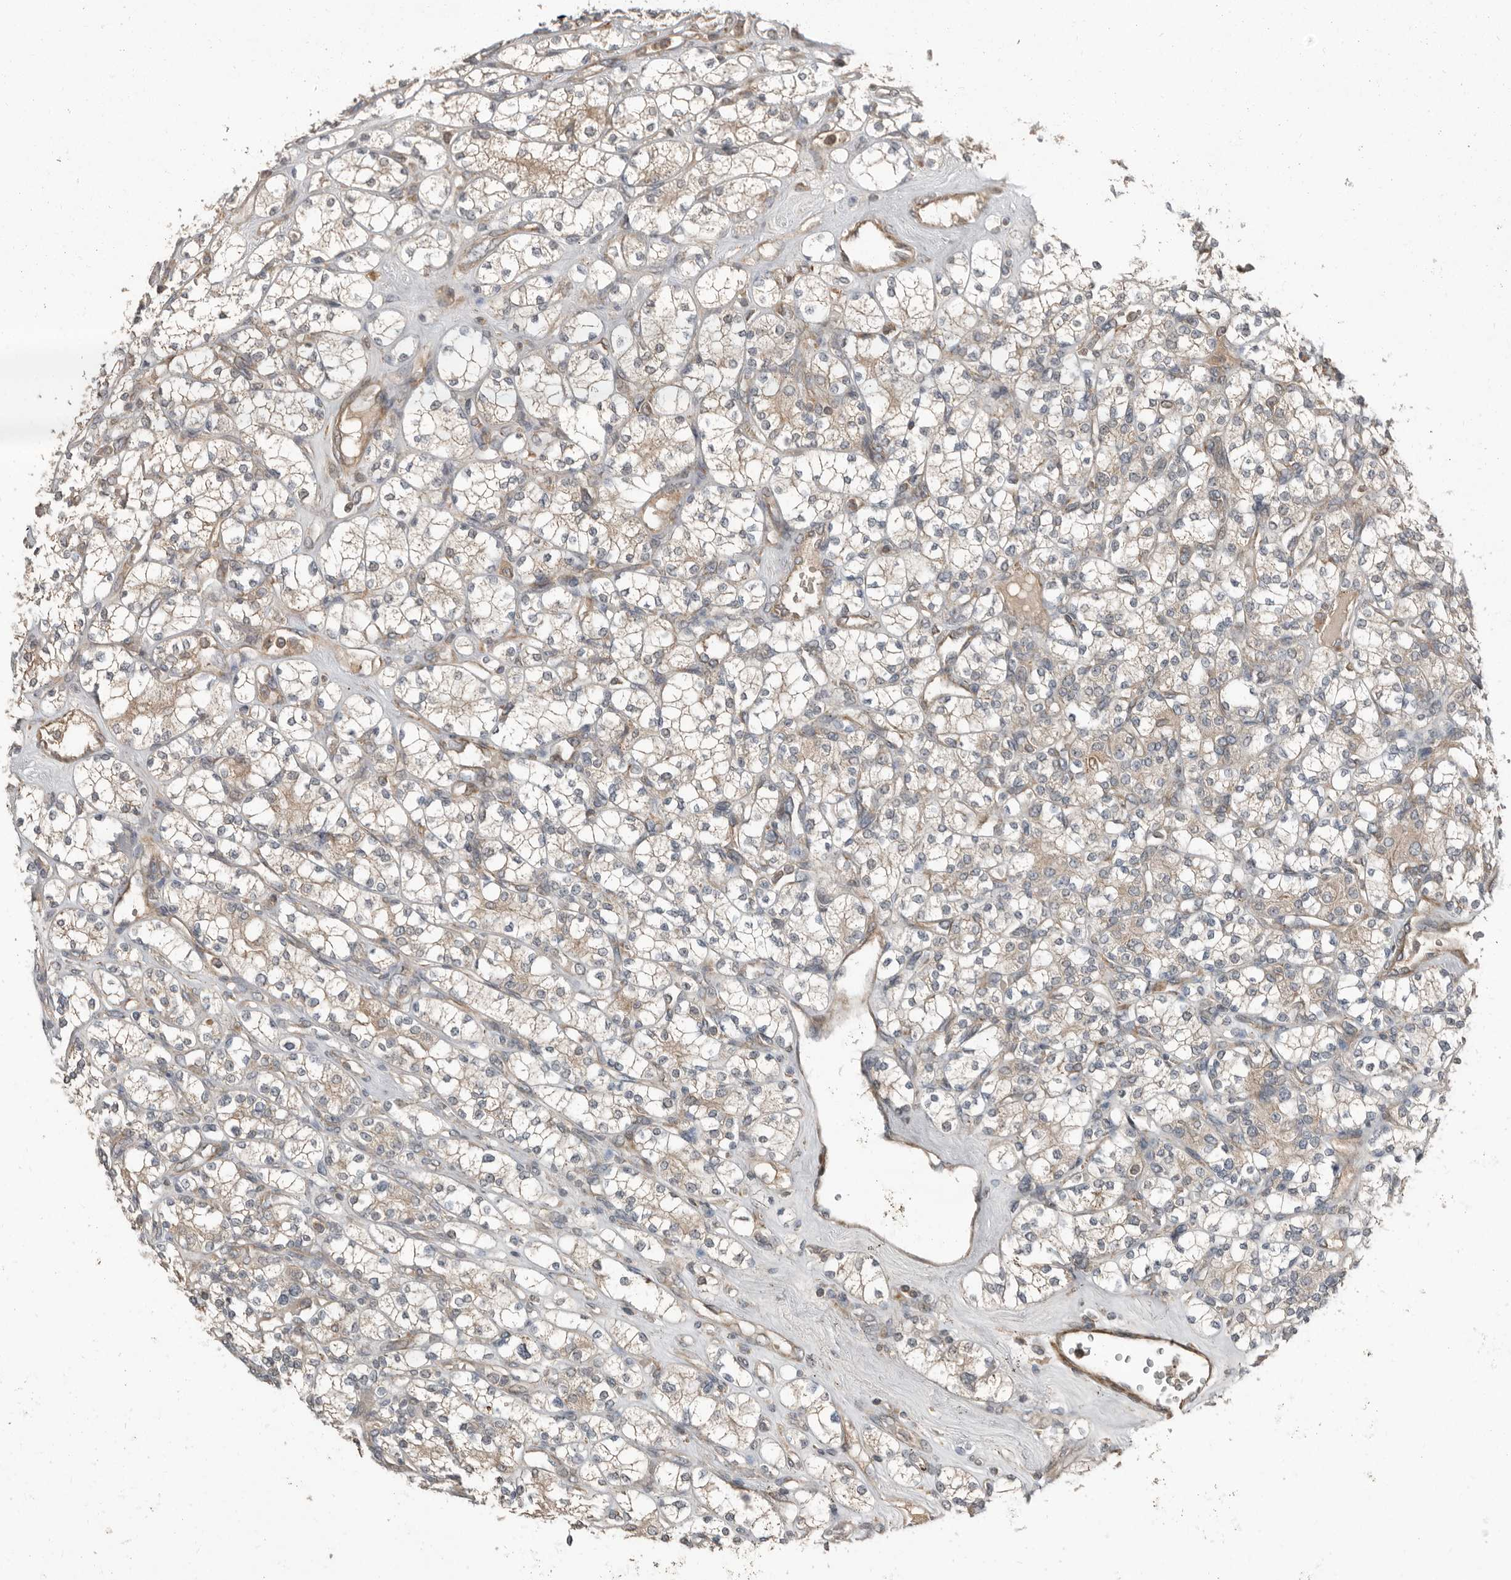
{"staining": {"intensity": "weak", "quantity": ">75%", "location": "cytoplasmic/membranous"}, "tissue": "renal cancer", "cell_type": "Tumor cells", "image_type": "cancer", "snomed": [{"axis": "morphology", "description": "Adenocarcinoma, NOS"}, {"axis": "topography", "description": "Kidney"}], "caption": "Protein analysis of adenocarcinoma (renal) tissue reveals weak cytoplasmic/membranous expression in about >75% of tumor cells.", "gene": "SLC6A7", "patient": {"sex": "male", "age": 77}}